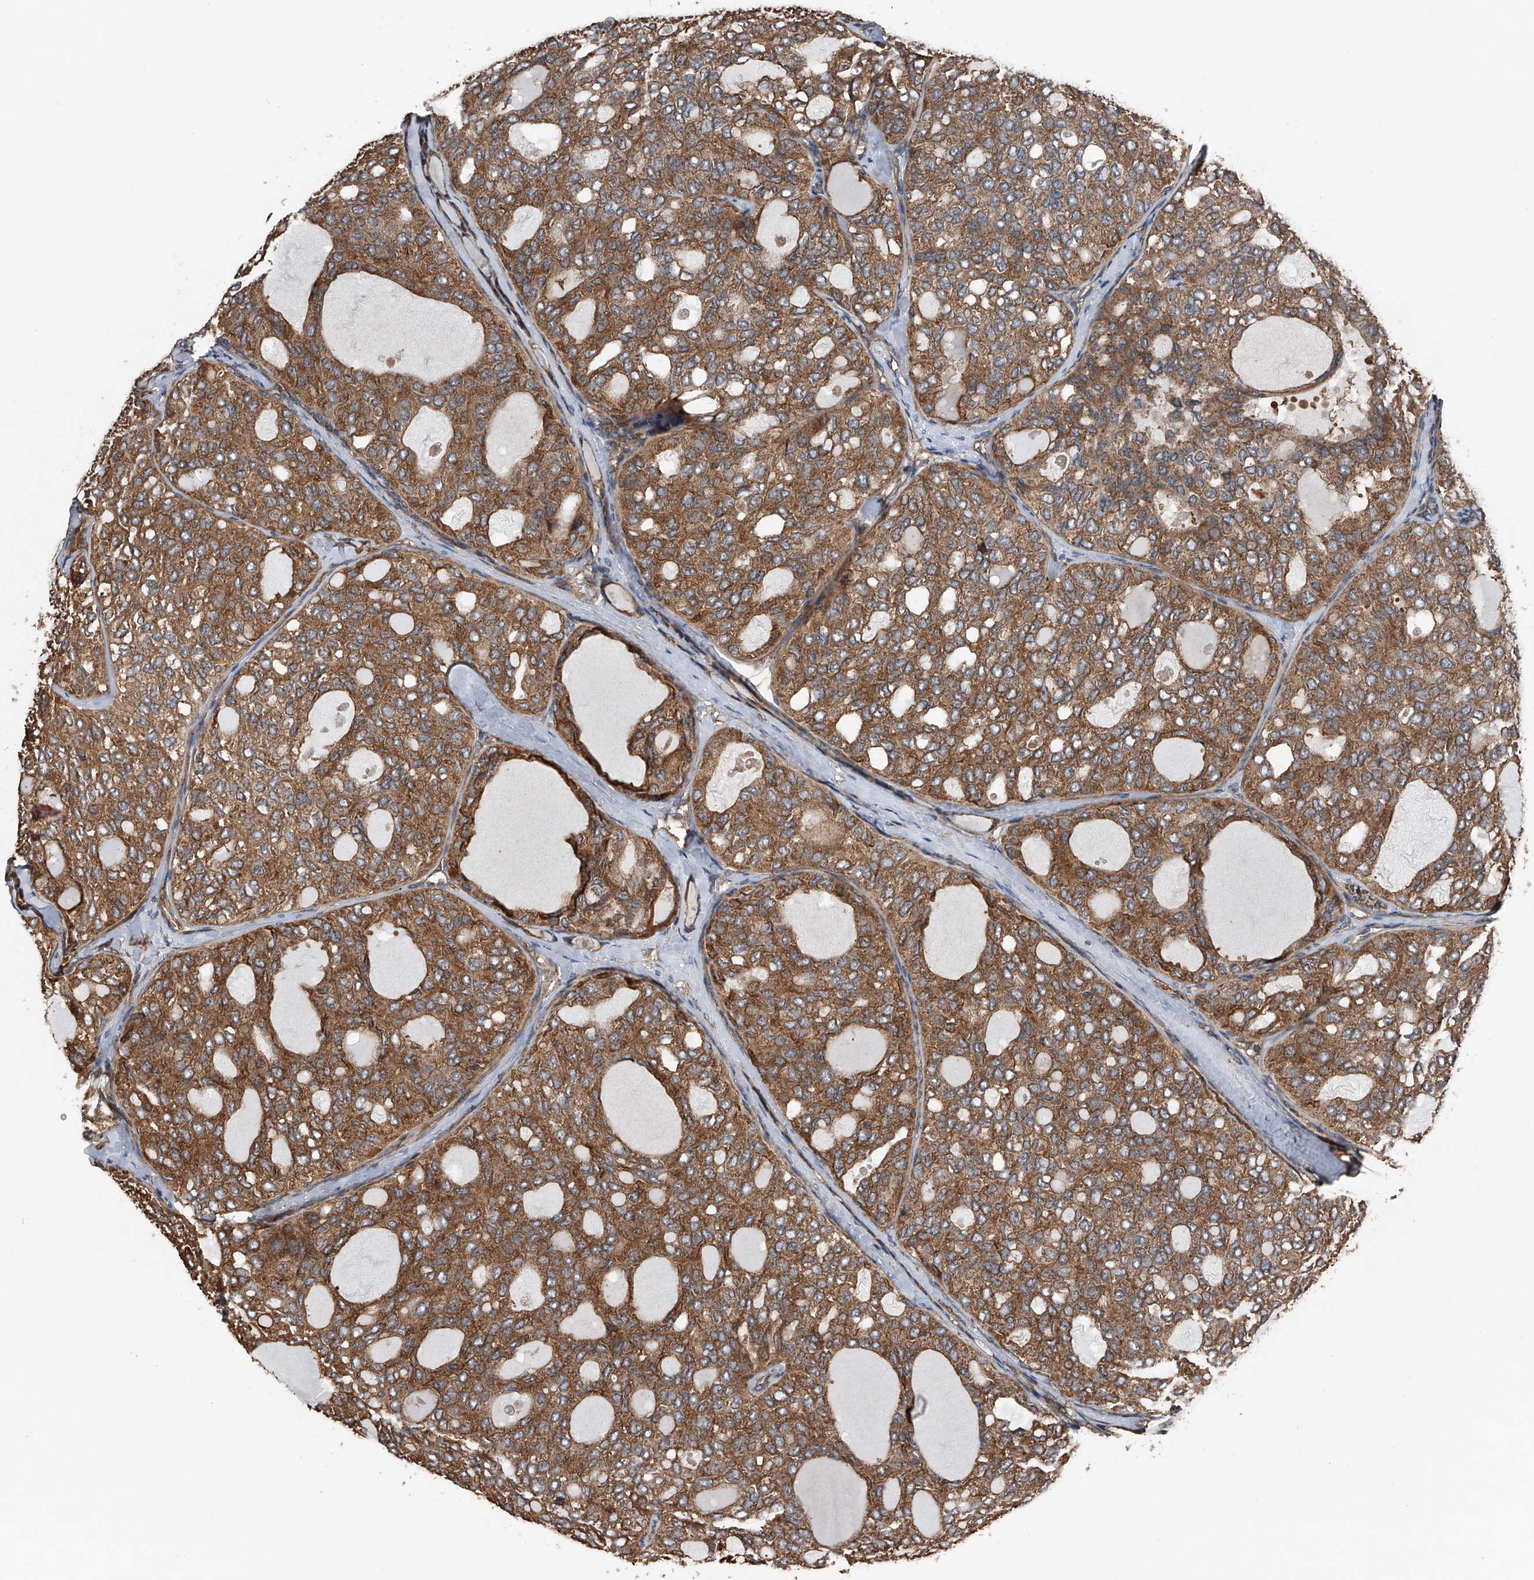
{"staining": {"intensity": "moderate", "quantity": ">75%", "location": "cytoplasmic/membranous"}, "tissue": "thyroid cancer", "cell_type": "Tumor cells", "image_type": "cancer", "snomed": [{"axis": "morphology", "description": "Follicular adenoma carcinoma, NOS"}, {"axis": "topography", "description": "Thyroid gland"}], "caption": "Immunohistochemical staining of human thyroid cancer exhibits moderate cytoplasmic/membranous protein staining in approximately >75% of tumor cells.", "gene": "KCNJ2", "patient": {"sex": "male", "age": 75}}